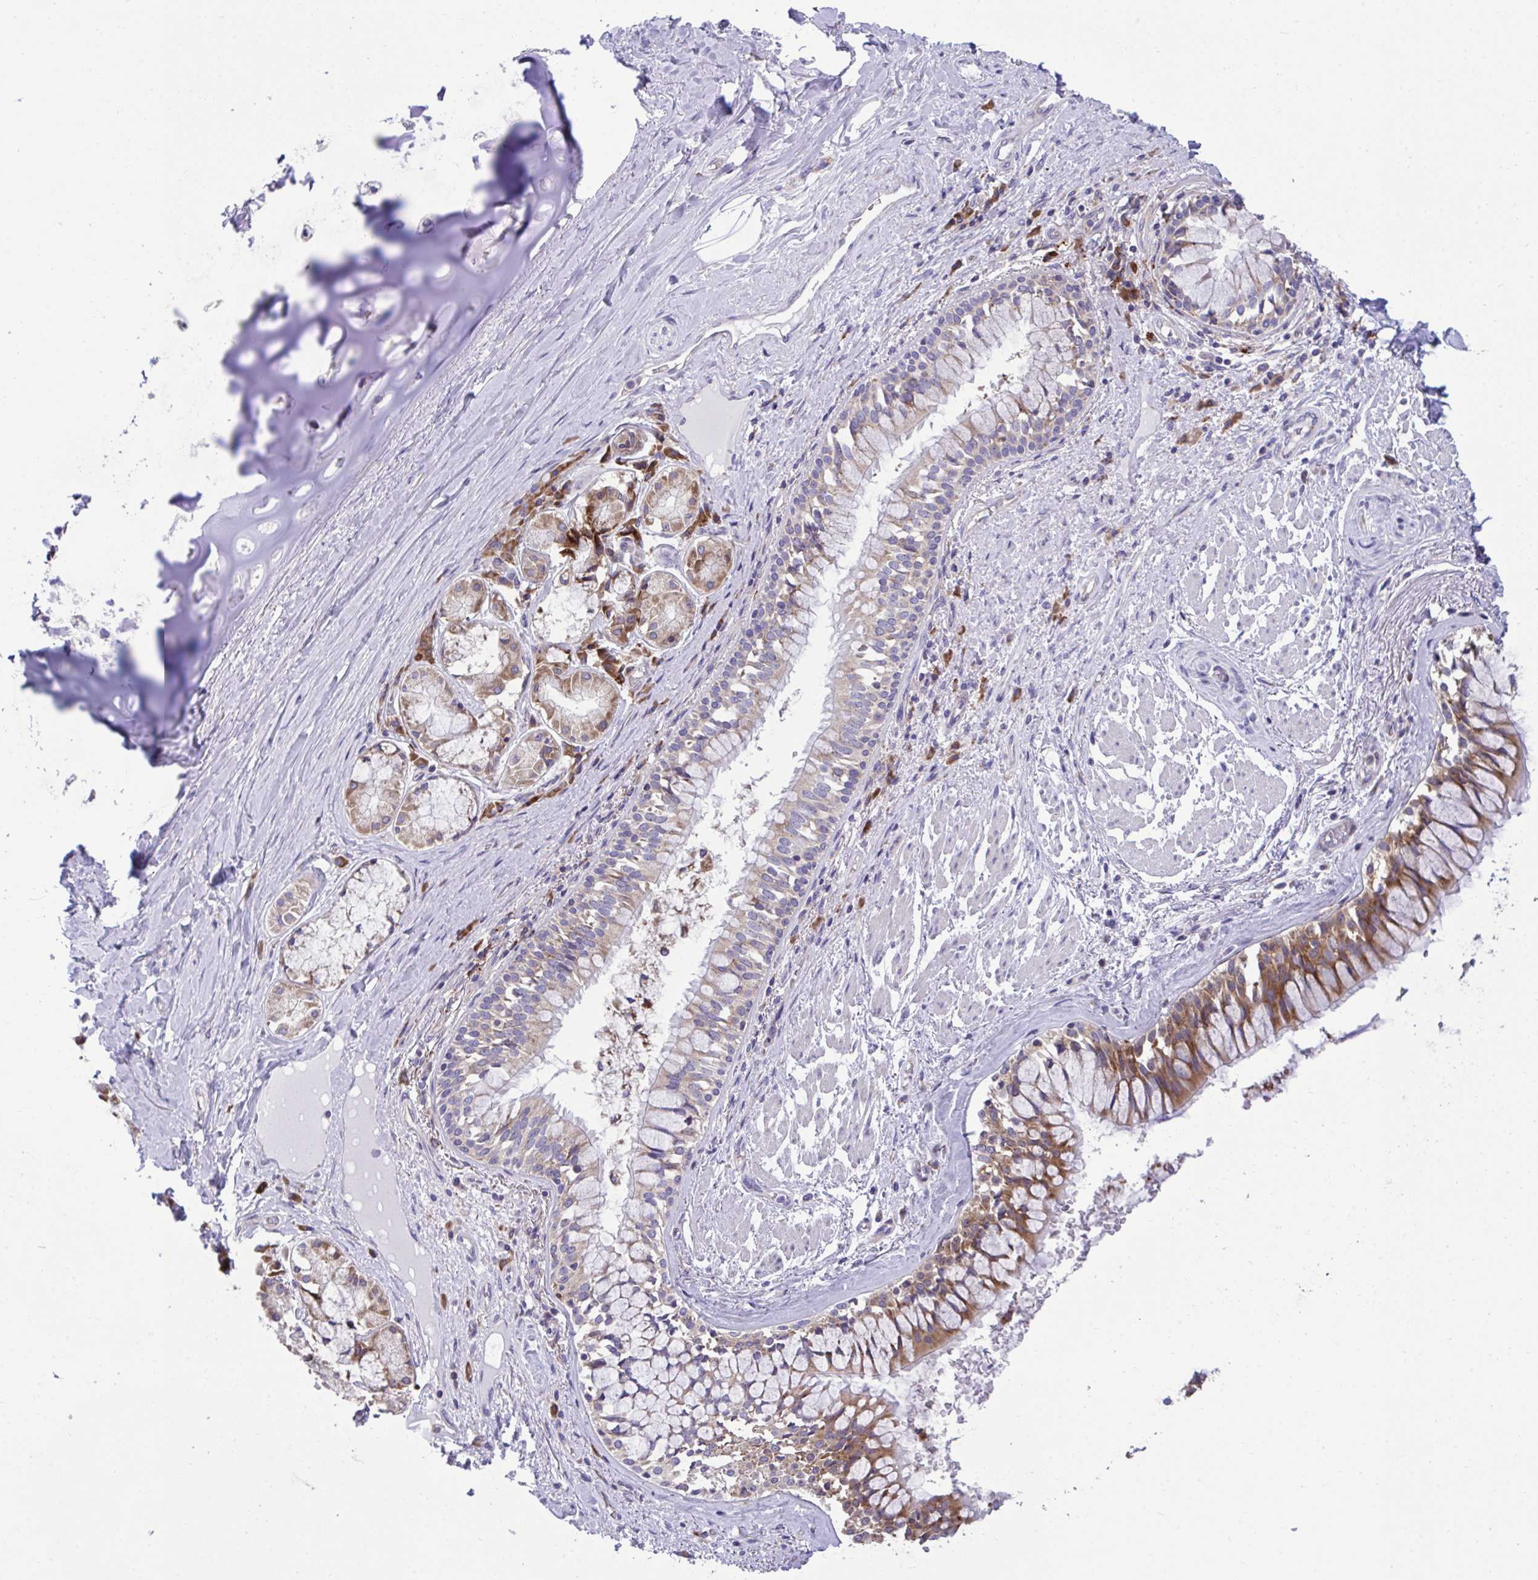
{"staining": {"intensity": "weak", "quantity": "25%-75%", "location": "cytoplasmic/membranous"}, "tissue": "soft tissue", "cell_type": "Chondrocytes", "image_type": "normal", "snomed": [{"axis": "morphology", "description": "Normal tissue, NOS"}, {"axis": "topography", "description": "Cartilage tissue"}, {"axis": "topography", "description": "Bronchus"}], "caption": "Protein expression analysis of unremarkable soft tissue reveals weak cytoplasmic/membranous staining in about 25%-75% of chondrocytes.", "gene": "RPS15", "patient": {"sex": "male", "age": 64}}